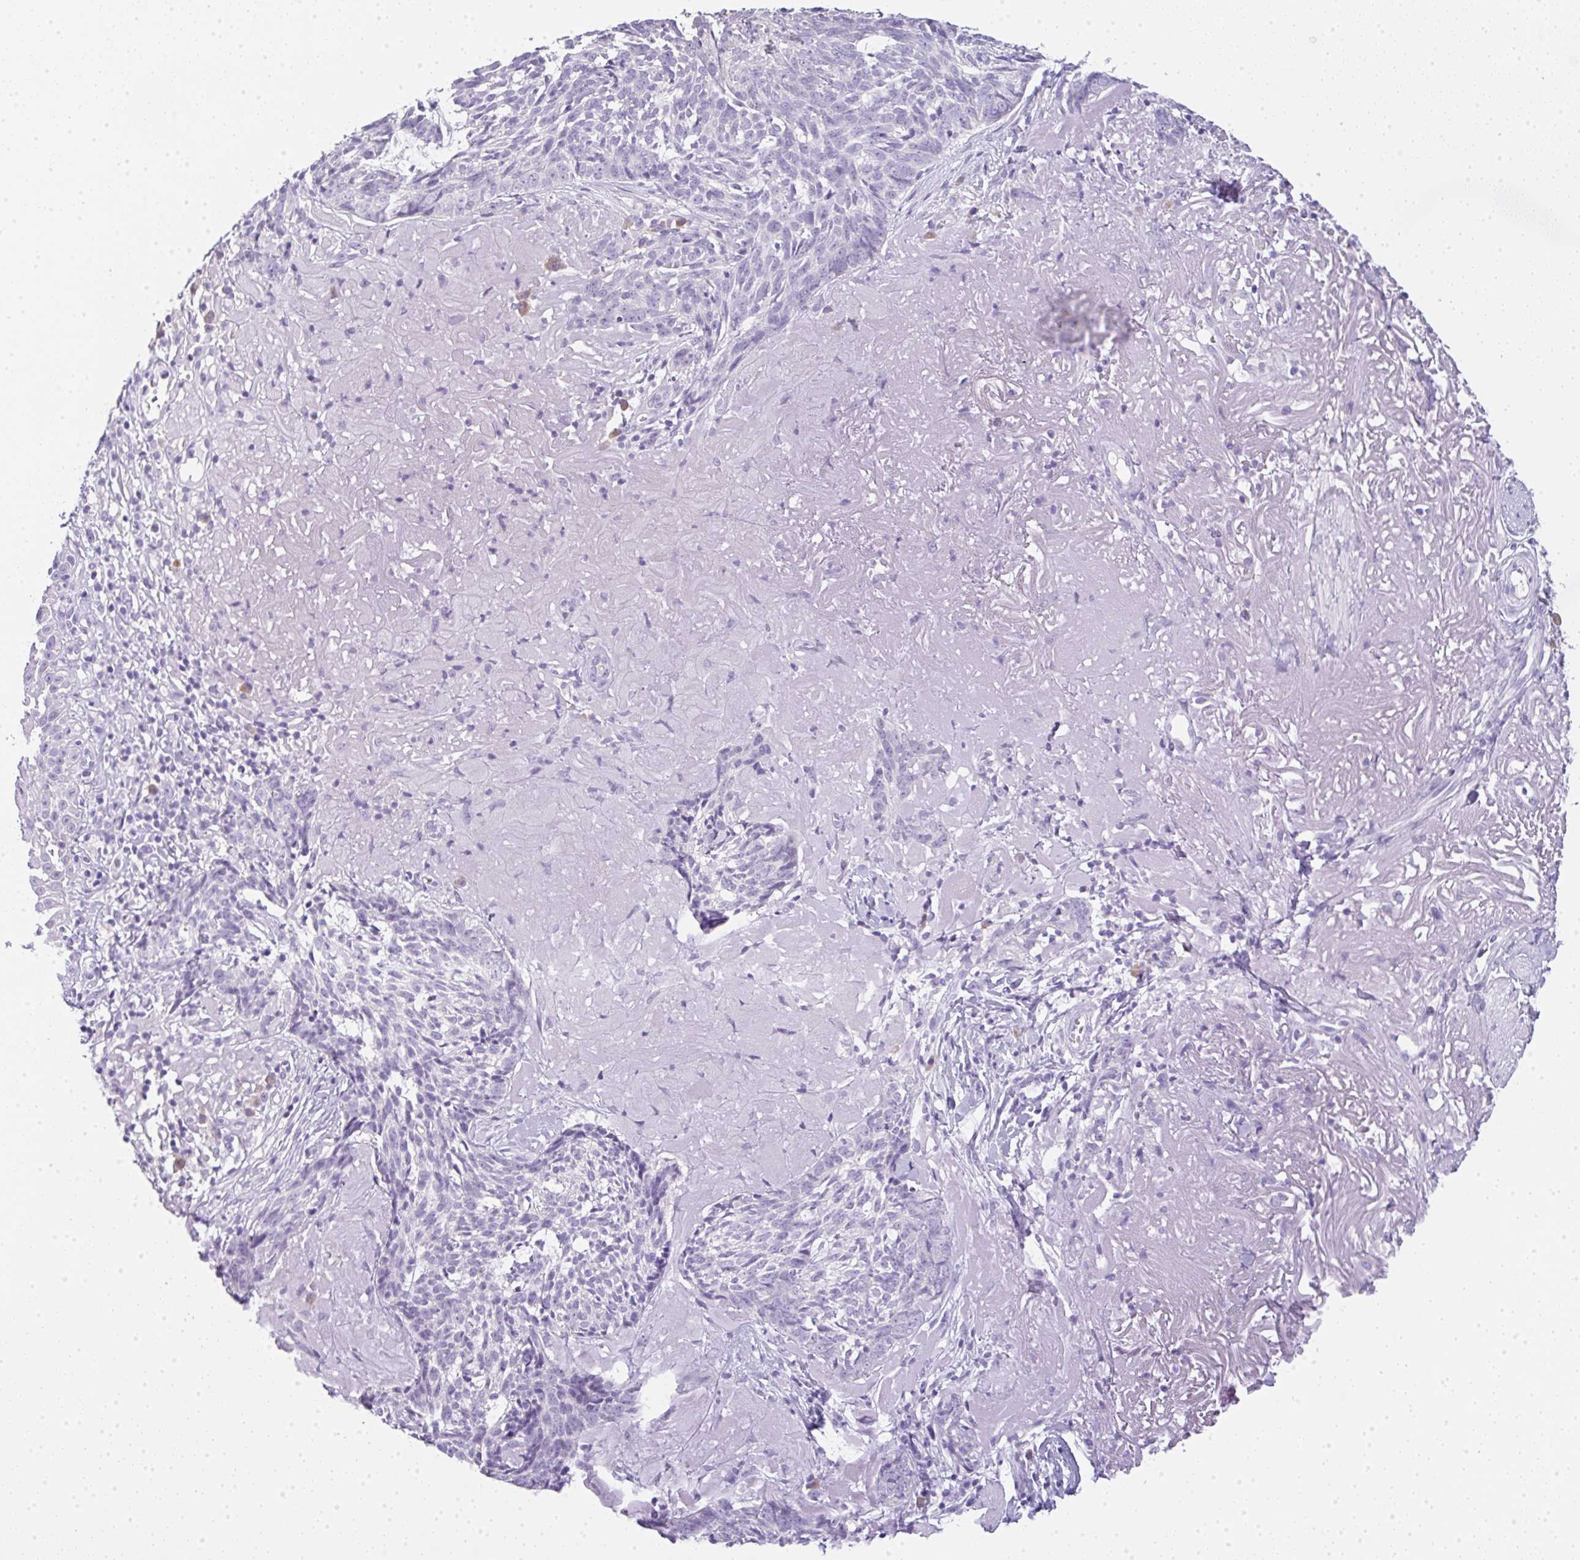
{"staining": {"intensity": "negative", "quantity": "none", "location": "none"}, "tissue": "skin cancer", "cell_type": "Tumor cells", "image_type": "cancer", "snomed": [{"axis": "morphology", "description": "Basal cell carcinoma"}, {"axis": "topography", "description": "Skin"}, {"axis": "topography", "description": "Skin of face"}], "caption": "Tumor cells show no significant protein expression in skin cancer.", "gene": "LPAR4", "patient": {"sex": "female", "age": 95}}